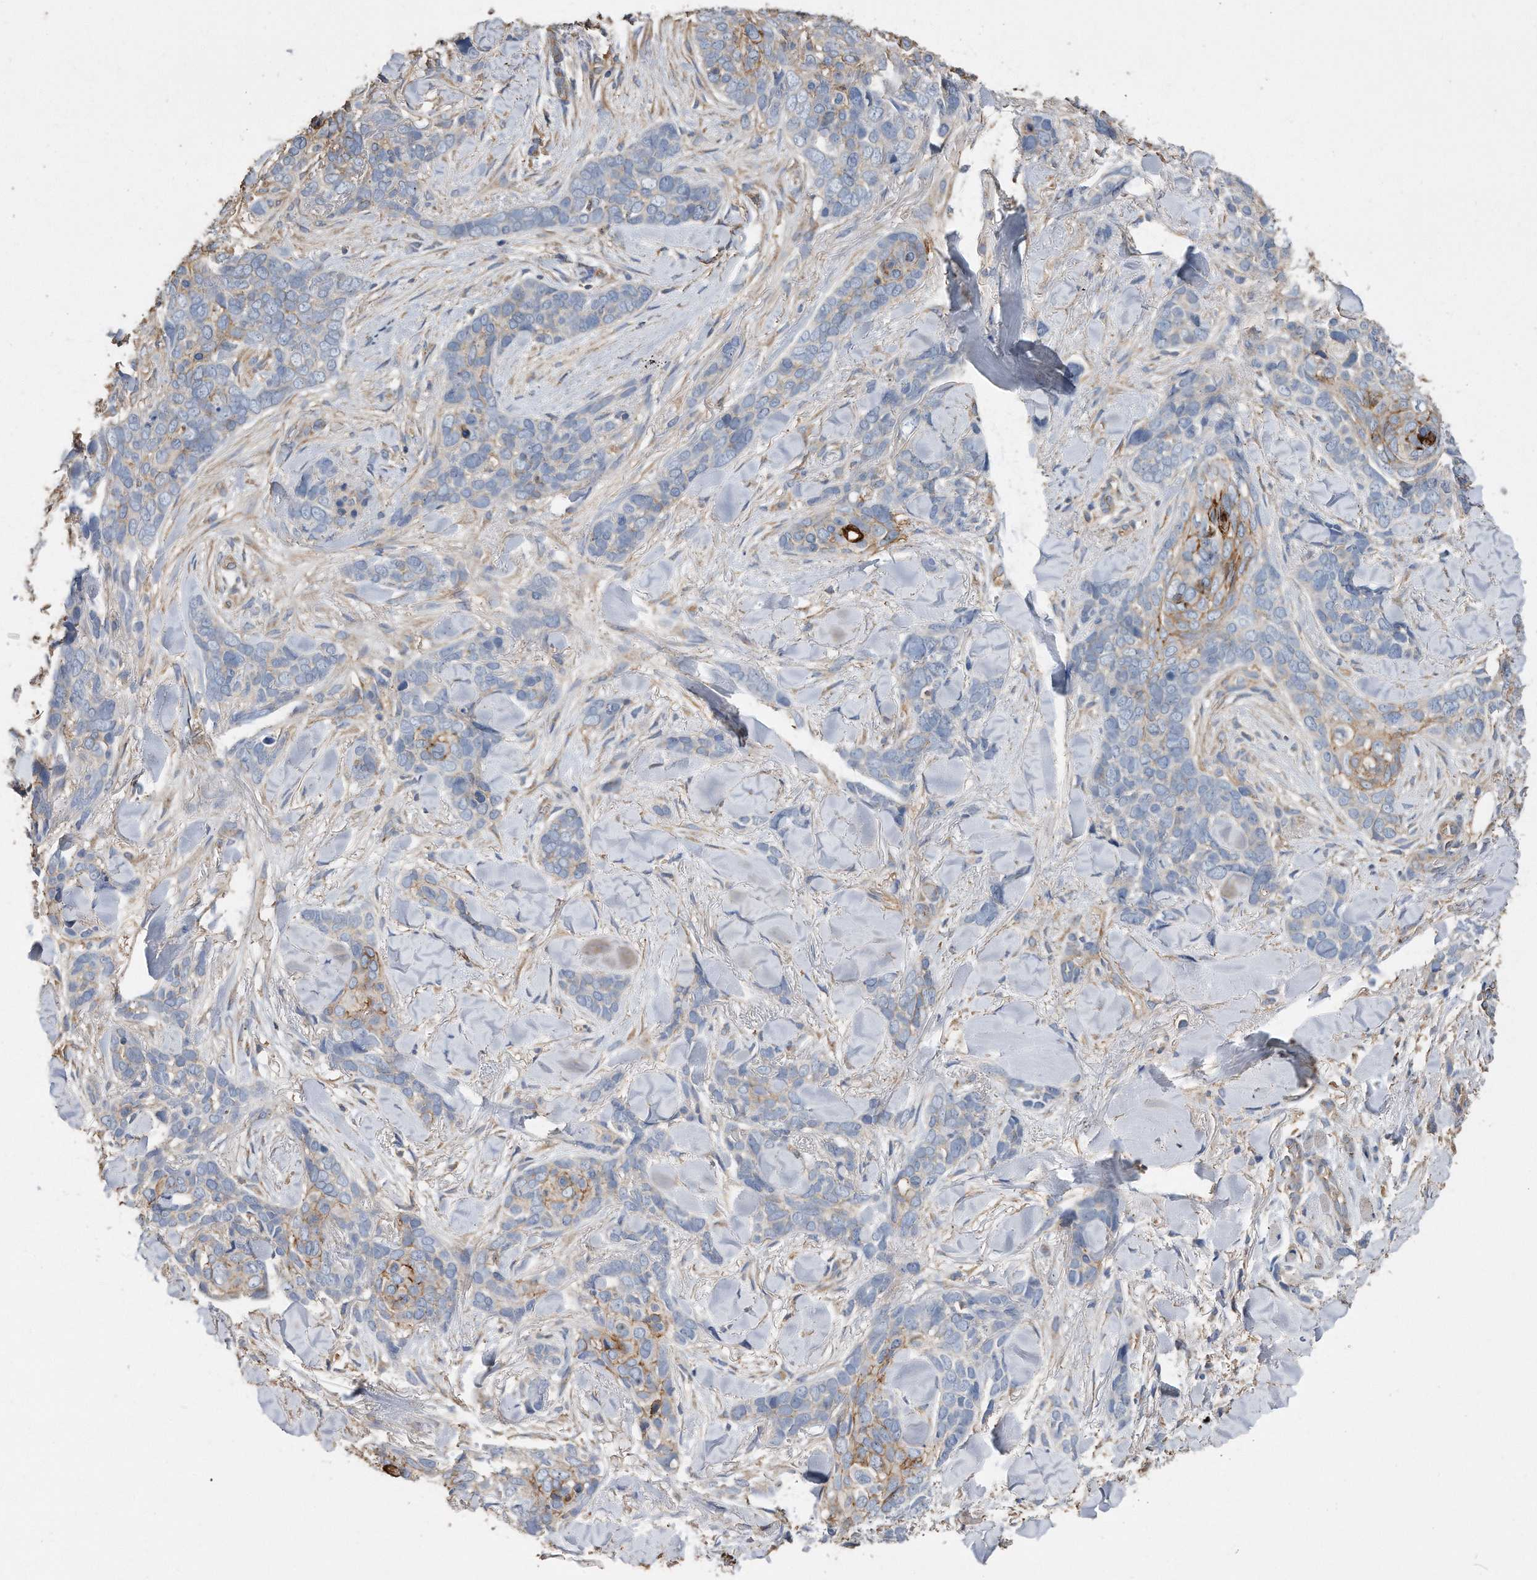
{"staining": {"intensity": "moderate", "quantity": "<25%", "location": "cytoplasmic/membranous"}, "tissue": "skin cancer", "cell_type": "Tumor cells", "image_type": "cancer", "snomed": [{"axis": "morphology", "description": "Basal cell carcinoma"}, {"axis": "topography", "description": "Skin"}], "caption": "Immunohistochemical staining of human skin cancer (basal cell carcinoma) exhibits moderate cytoplasmic/membranous protein staining in approximately <25% of tumor cells.", "gene": "CDCP1", "patient": {"sex": "female", "age": 82}}